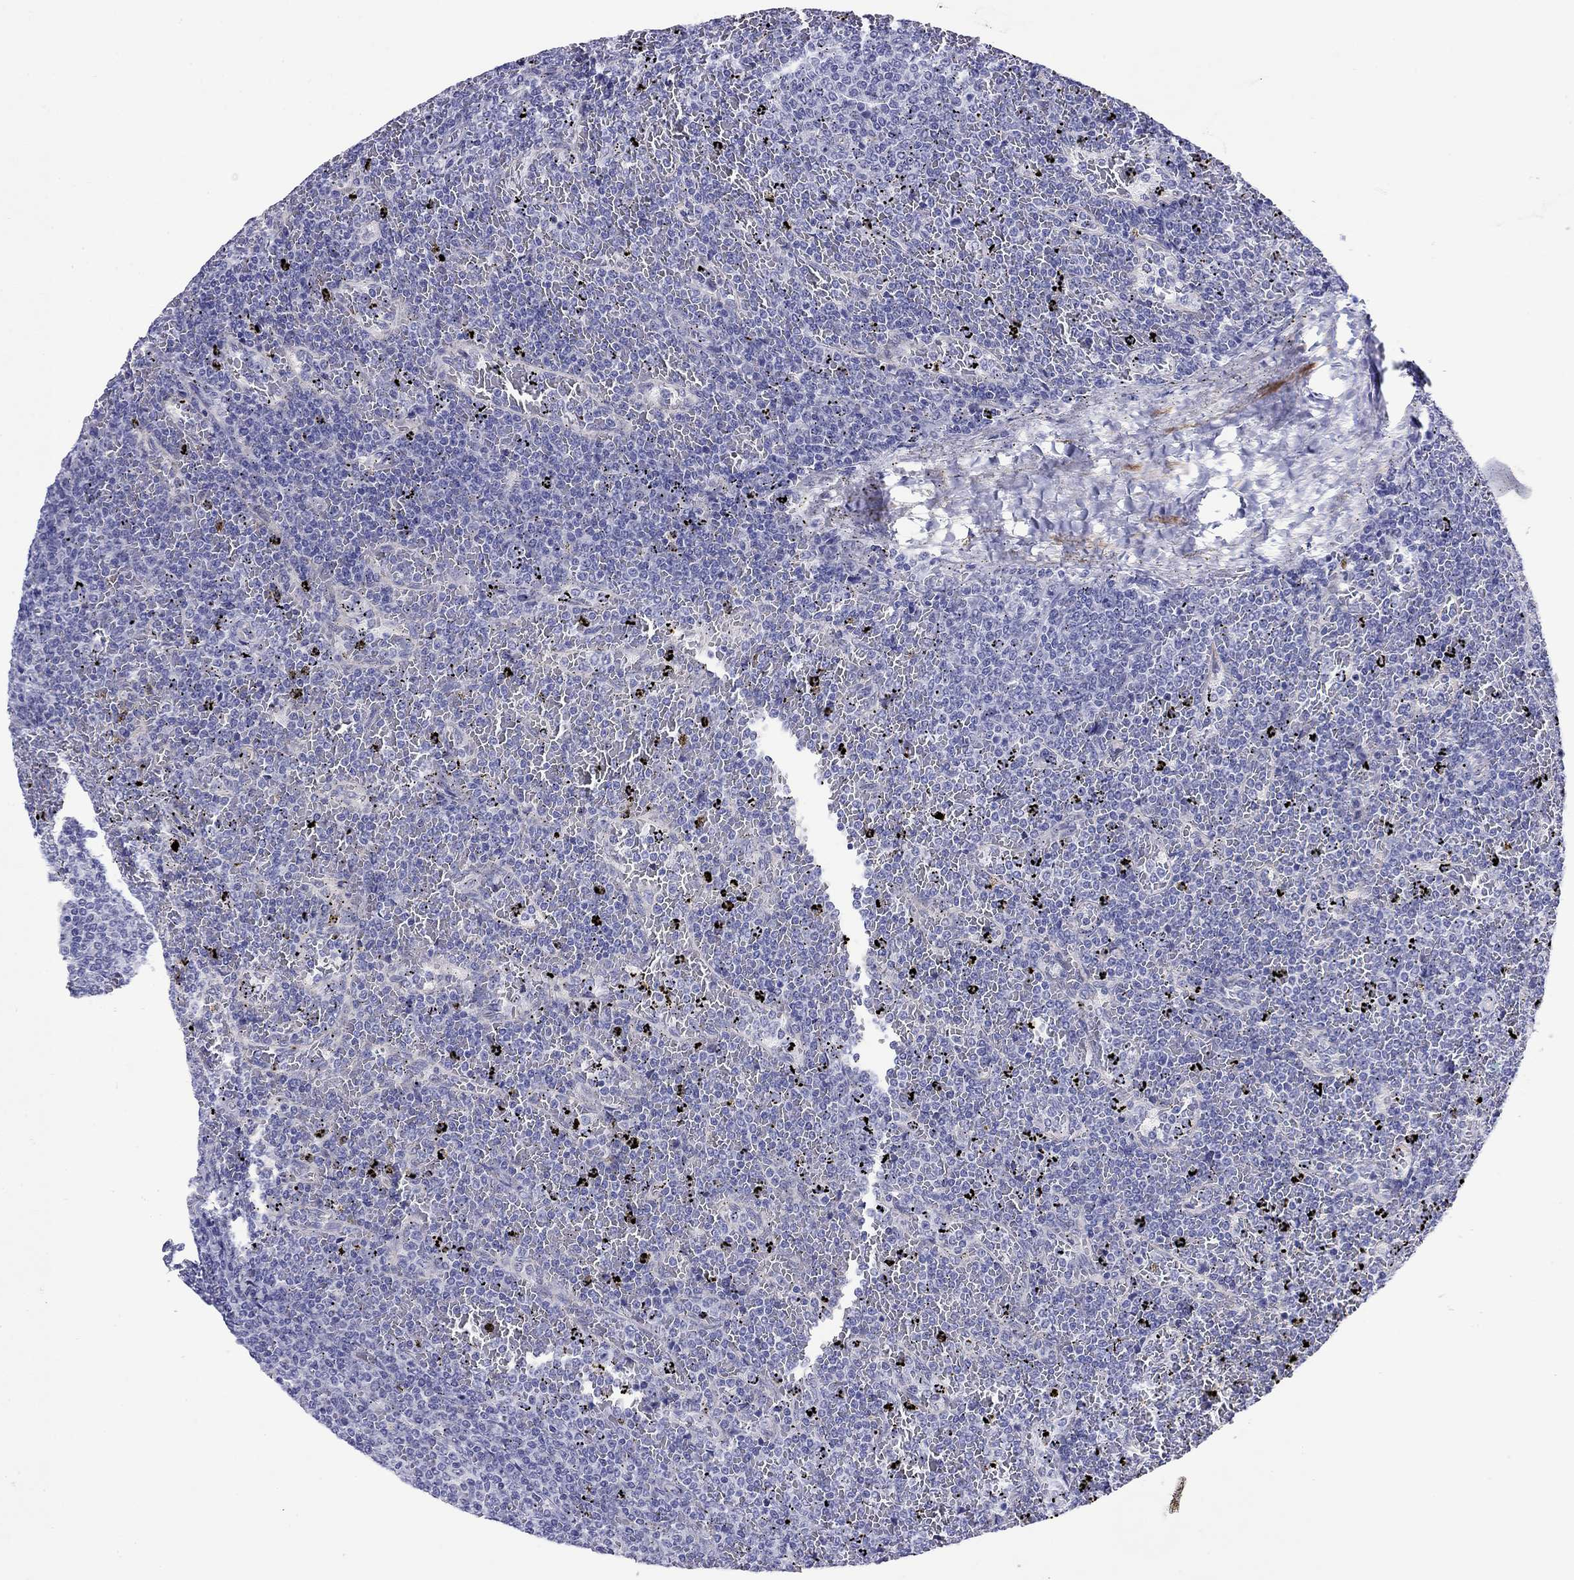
{"staining": {"intensity": "negative", "quantity": "none", "location": "none"}, "tissue": "lymphoma", "cell_type": "Tumor cells", "image_type": "cancer", "snomed": [{"axis": "morphology", "description": "Malignant lymphoma, non-Hodgkin's type, Low grade"}, {"axis": "topography", "description": "Spleen"}], "caption": "Low-grade malignant lymphoma, non-Hodgkin's type stained for a protein using IHC shows no staining tumor cells.", "gene": "CMYA5", "patient": {"sex": "female", "age": 77}}